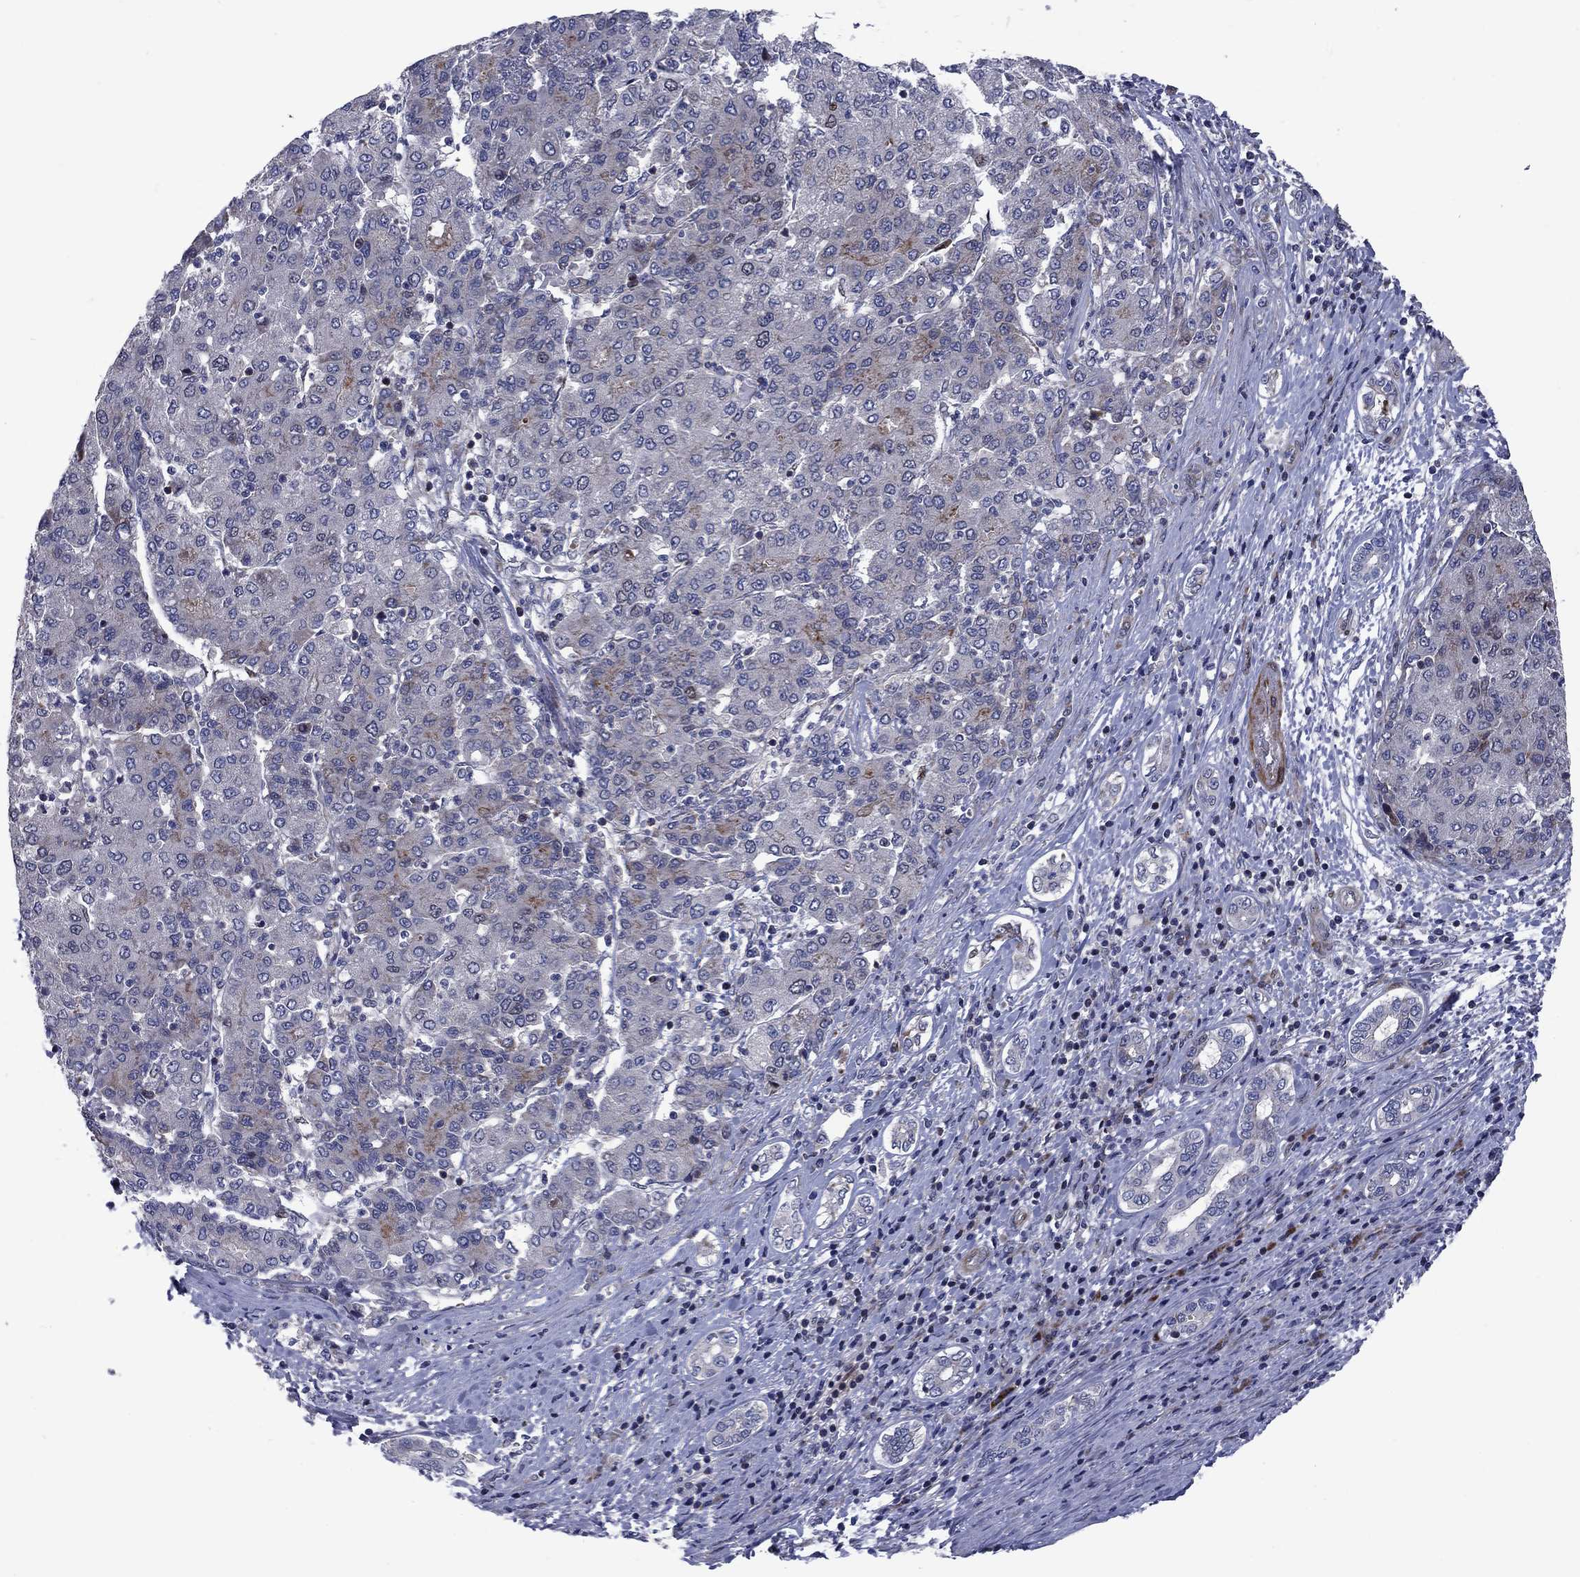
{"staining": {"intensity": "moderate", "quantity": "<25%", "location": "cytoplasmic/membranous"}, "tissue": "liver cancer", "cell_type": "Tumor cells", "image_type": "cancer", "snomed": [{"axis": "morphology", "description": "Carcinoma, Hepatocellular, NOS"}, {"axis": "topography", "description": "Liver"}], "caption": "IHC micrograph of hepatocellular carcinoma (liver) stained for a protein (brown), which shows low levels of moderate cytoplasmic/membranous expression in about <25% of tumor cells.", "gene": "MIOS", "patient": {"sex": "male", "age": 65}}